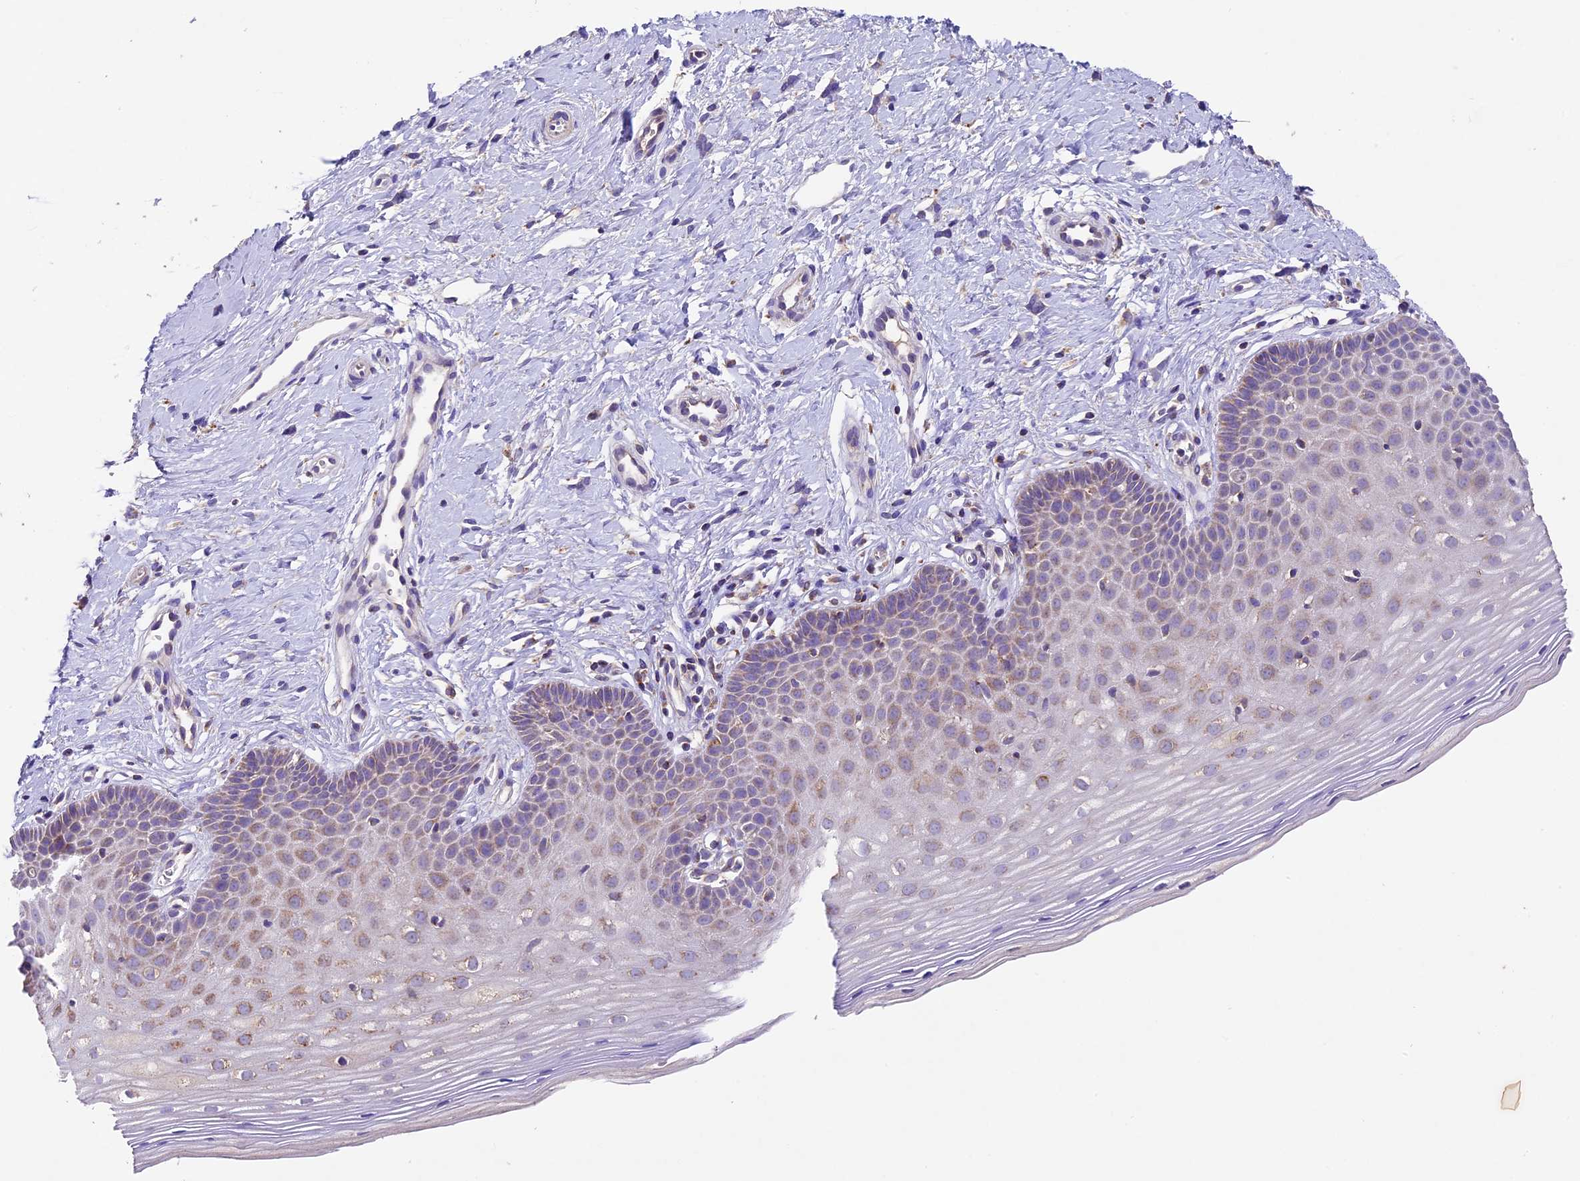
{"staining": {"intensity": "weak", "quantity": "25%-75%", "location": "cytoplasmic/membranous"}, "tissue": "cervix", "cell_type": "Glandular cells", "image_type": "normal", "snomed": [{"axis": "morphology", "description": "Normal tissue, NOS"}, {"axis": "topography", "description": "Cervix"}], "caption": "Cervix stained with immunohistochemistry (IHC) exhibits weak cytoplasmic/membranous staining in about 25%-75% of glandular cells. The protein of interest is stained brown, and the nuclei are stained in blue (DAB (3,3'-diaminobenzidine) IHC with brightfield microscopy, high magnification).", "gene": "PMPCB", "patient": {"sex": "female", "age": 36}}